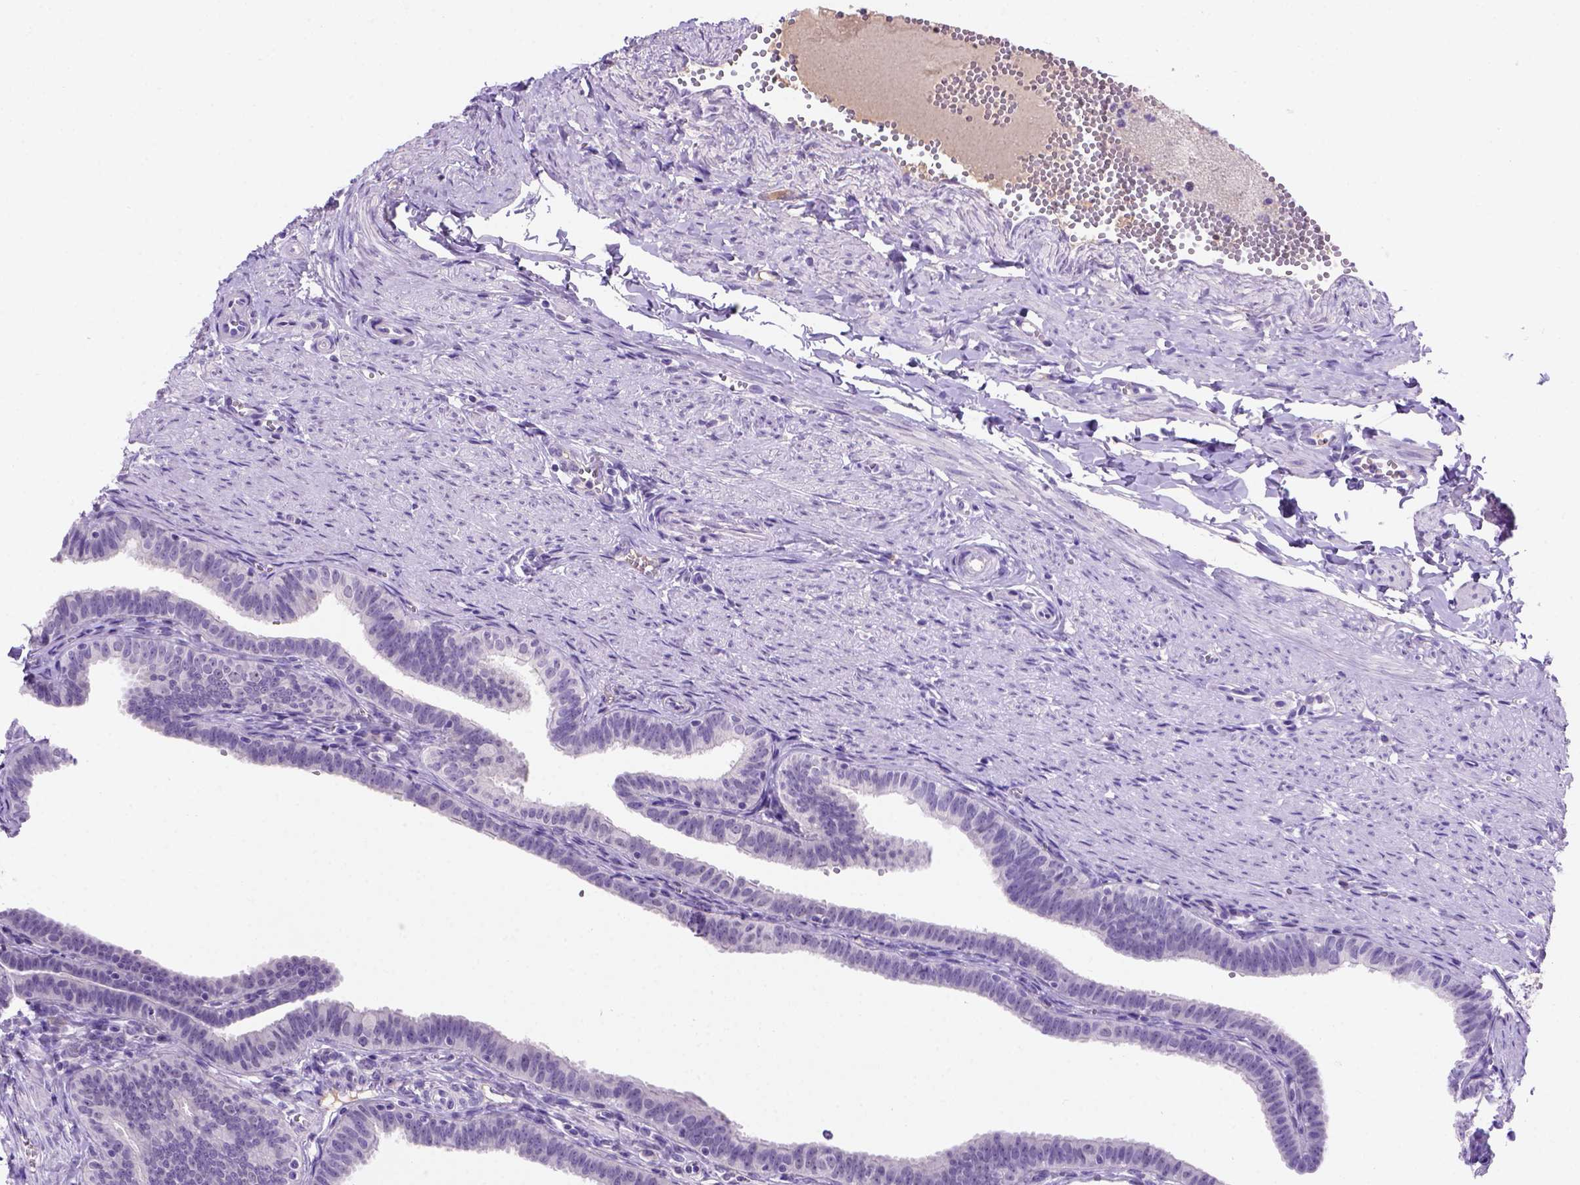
{"staining": {"intensity": "negative", "quantity": "none", "location": "none"}, "tissue": "fallopian tube", "cell_type": "Glandular cells", "image_type": "normal", "snomed": [{"axis": "morphology", "description": "Normal tissue, NOS"}, {"axis": "topography", "description": "Fallopian tube"}], "caption": "Photomicrograph shows no protein positivity in glandular cells of benign fallopian tube.", "gene": "FAM81B", "patient": {"sex": "female", "age": 25}}